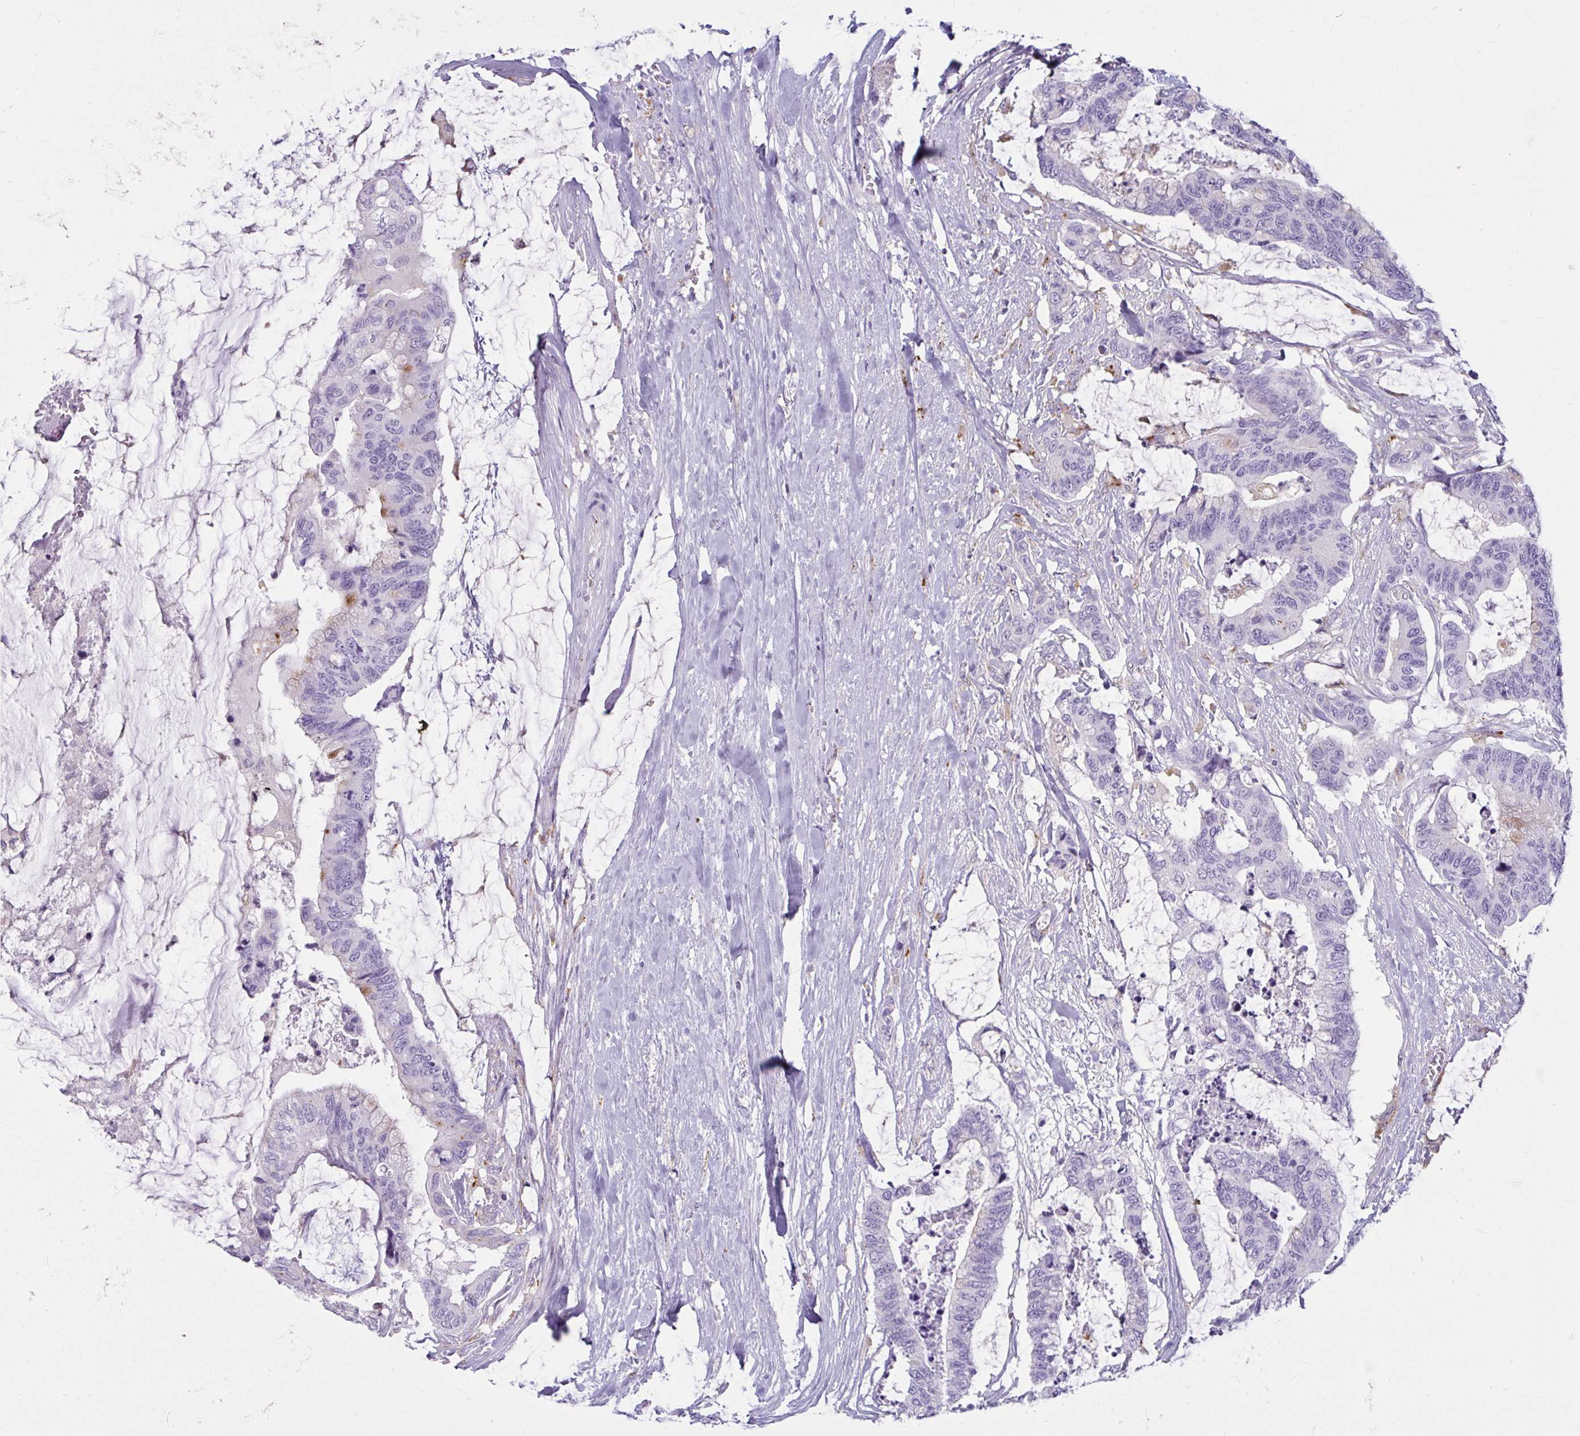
{"staining": {"intensity": "moderate", "quantity": "<25%", "location": "cytoplasmic/membranous"}, "tissue": "colorectal cancer", "cell_type": "Tumor cells", "image_type": "cancer", "snomed": [{"axis": "morphology", "description": "Adenocarcinoma, NOS"}, {"axis": "topography", "description": "Rectum"}], "caption": "Human colorectal cancer stained for a protein (brown) exhibits moderate cytoplasmic/membranous positive expression in approximately <25% of tumor cells.", "gene": "CTSZ", "patient": {"sex": "female", "age": 59}}